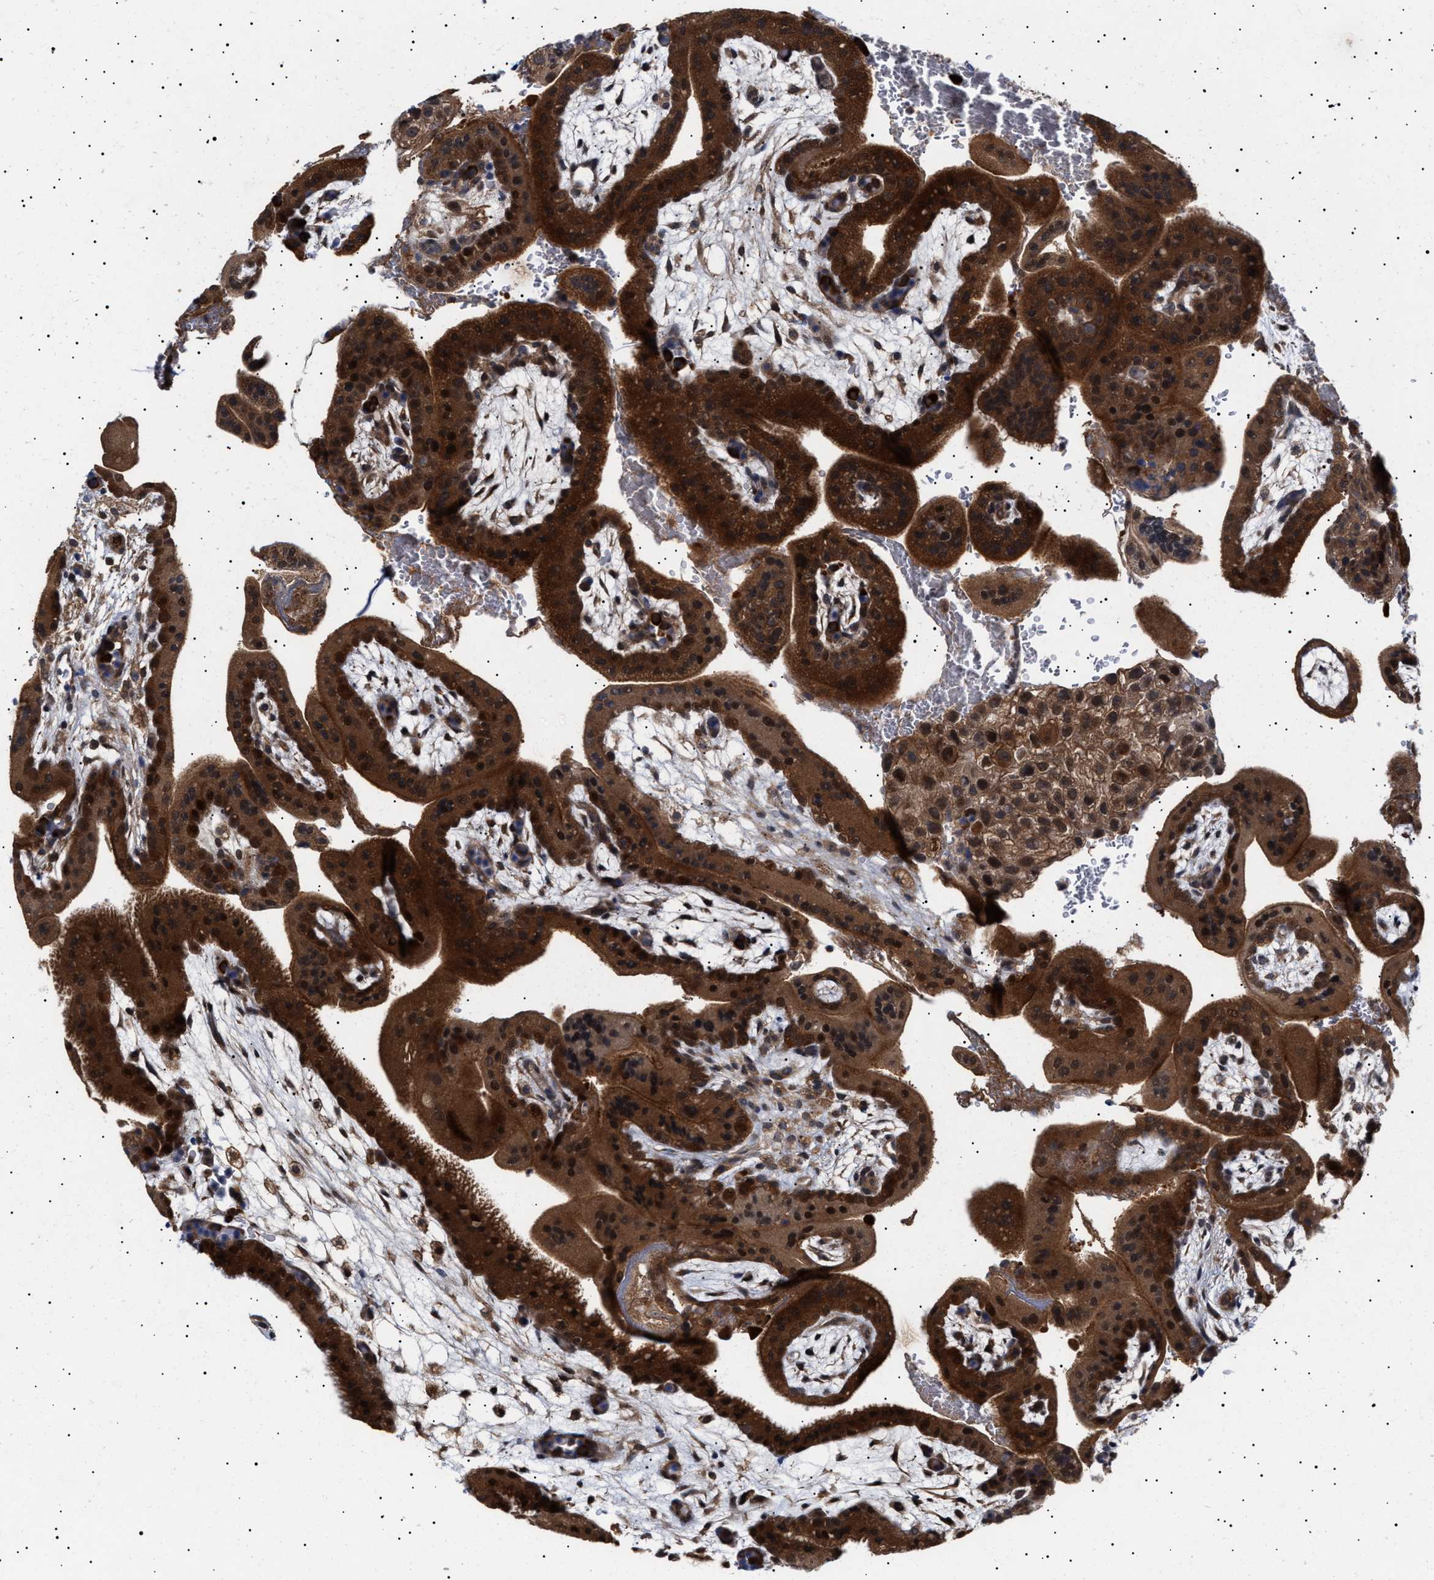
{"staining": {"intensity": "strong", "quantity": ">75%", "location": "cytoplasmic/membranous,nuclear"}, "tissue": "placenta", "cell_type": "Decidual cells", "image_type": "normal", "snomed": [{"axis": "morphology", "description": "Normal tissue, NOS"}, {"axis": "topography", "description": "Placenta"}], "caption": "Protein expression analysis of normal placenta displays strong cytoplasmic/membranous,nuclear expression in approximately >75% of decidual cells. The protein is stained brown, and the nuclei are stained in blue (DAB IHC with brightfield microscopy, high magnification).", "gene": "NPLOC4", "patient": {"sex": "female", "age": 35}}